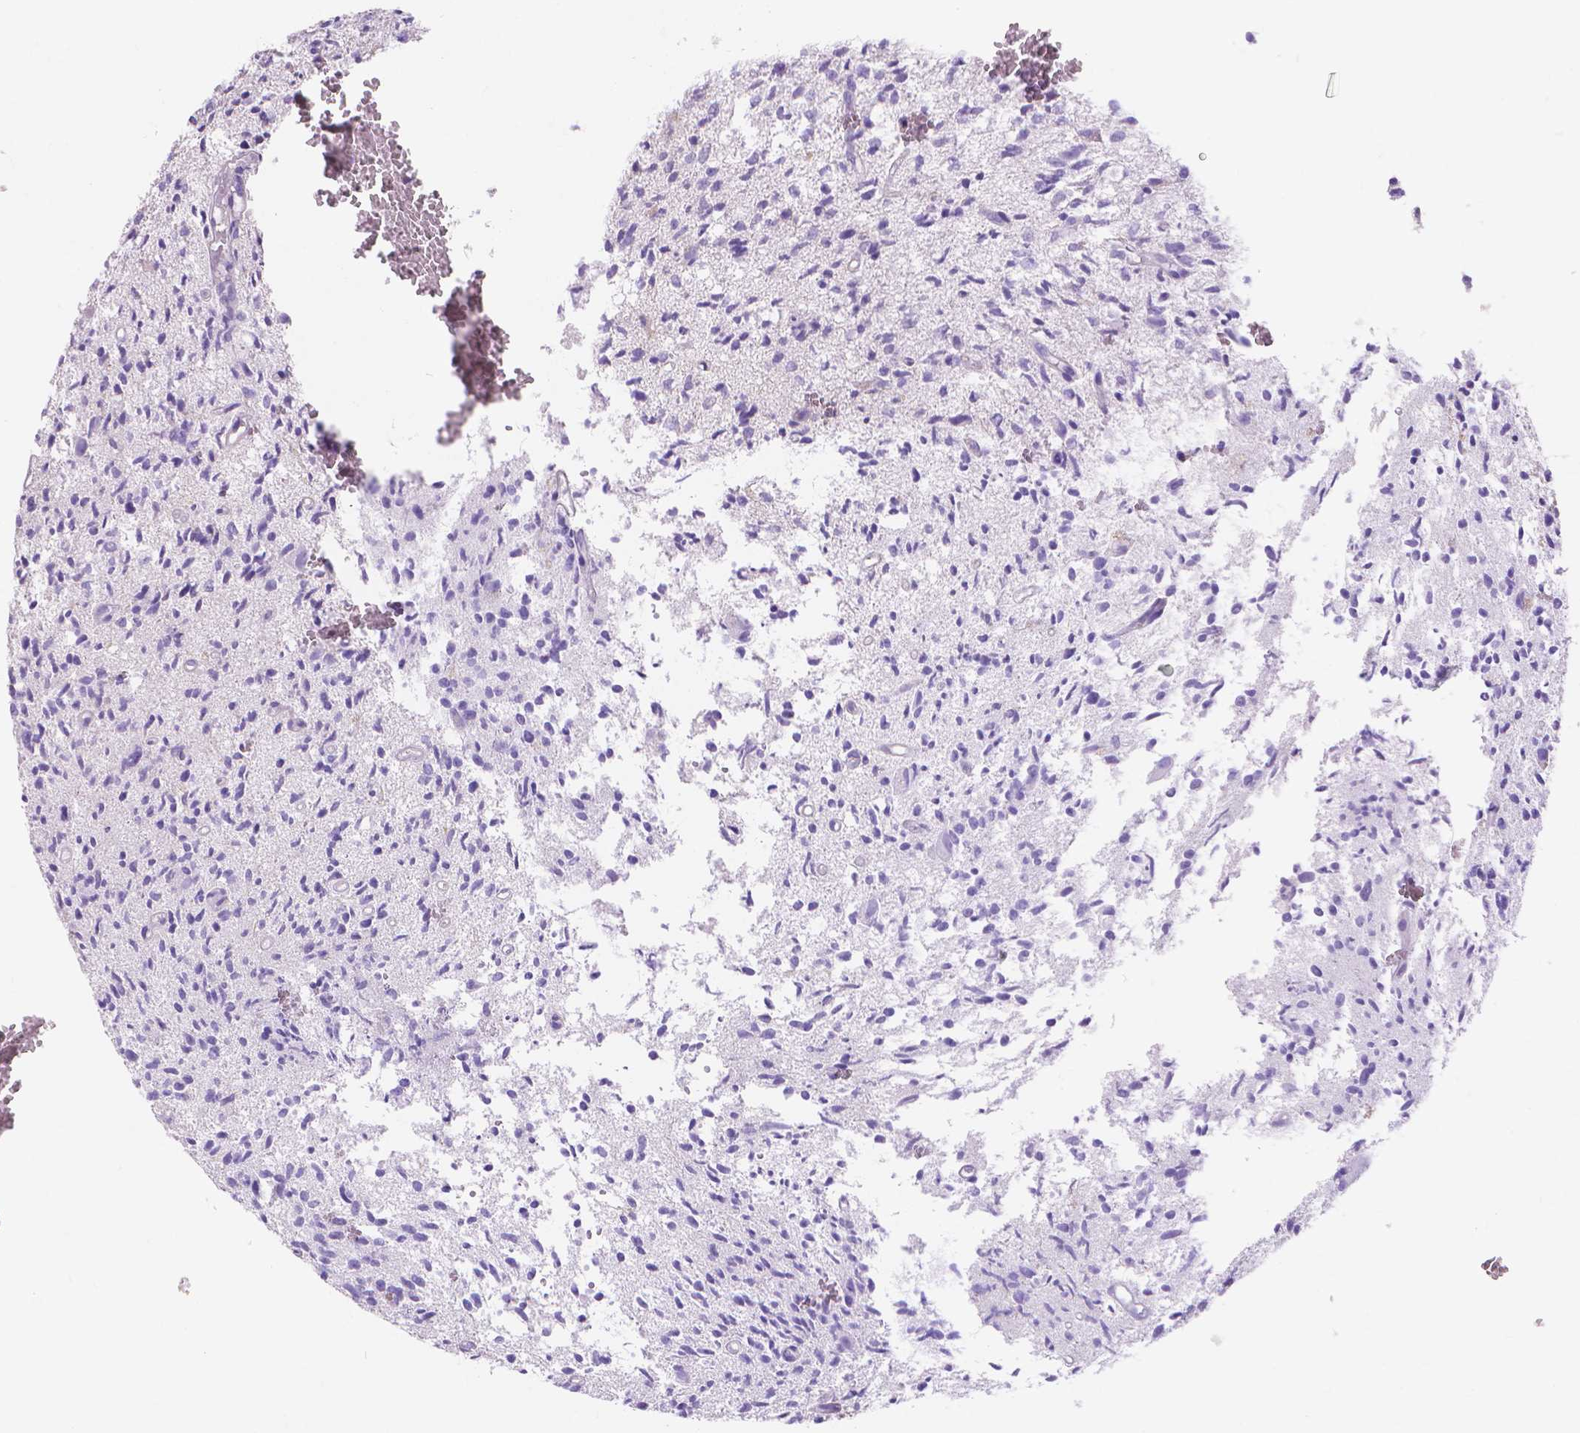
{"staining": {"intensity": "negative", "quantity": "none", "location": "none"}, "tissue": "glioma", "cell_type": "Tumor cells", "image_type": "cancer", "snomed": [{"axis": "morphology", "description": "Glioma, malignant, Low grade"}, {"axis": "topography", "description": "Brain"}], "caption": "The immunohistochemistry (IHC) histopathology image has no significant staining in tumor cells of glioma tissue.", "gene": "MBLAC1", "patient": {"sex": "male", "age": 64}}